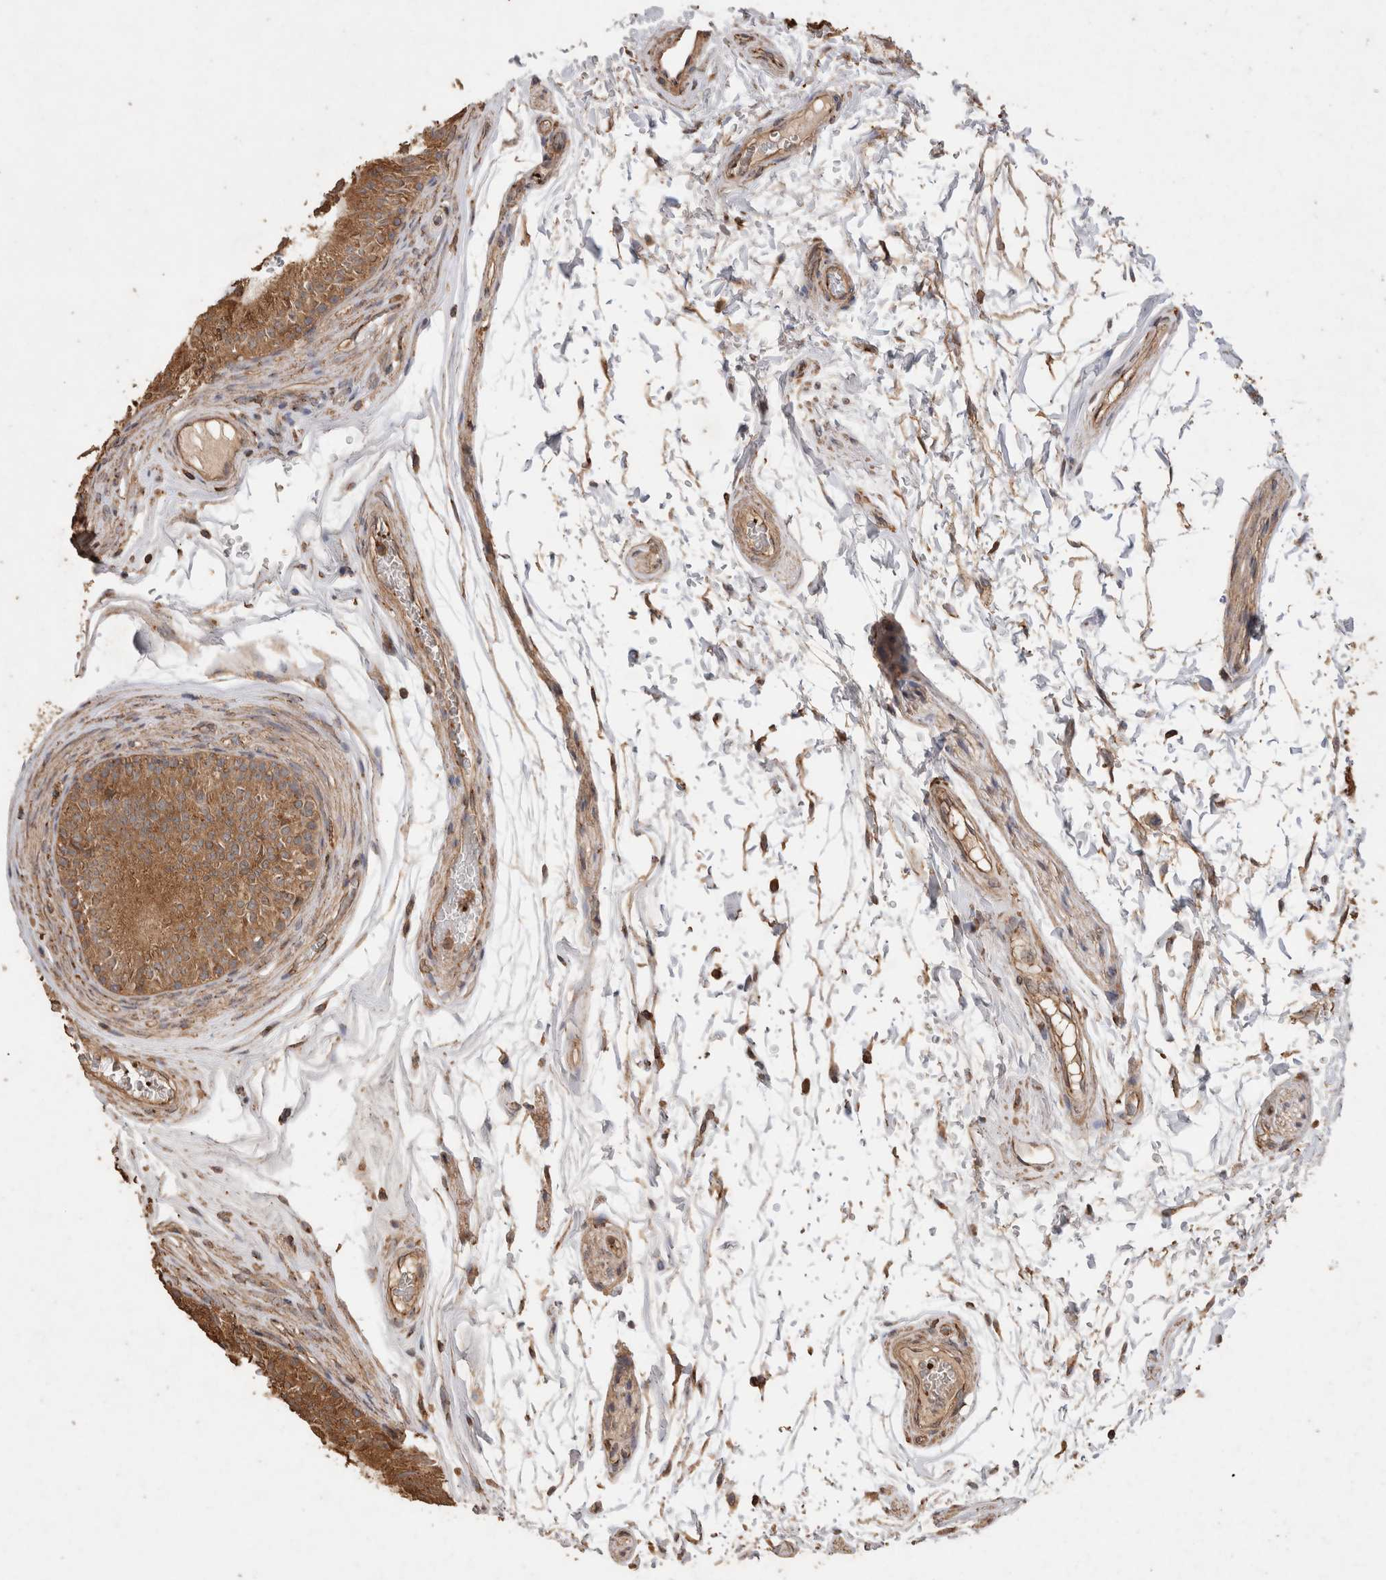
{"staining": {"intensity": "moderate", "quantity": ">75%", "location": "cytoplasmic/membranous"}, "tissue": "epididymis", "cell_type": "Glandular cells", "image_type": "normal", "snomed": [{"axis": "morphology", "description": "Normal tissue, NOS"}, {"axis": "topography", "description": "Epididymis"}], "caption": "Glandular cells demonstrate medium levels of moderate cytoplasmic/membranous expression in about >75% of cells in benign human epididymis. Using DAB (brown) and hematoxylin (blue) stains, captured at high magnification using brightfield microscopy.", "gene": "SNX31", "patient": {"sex": "male", "age": 36}}